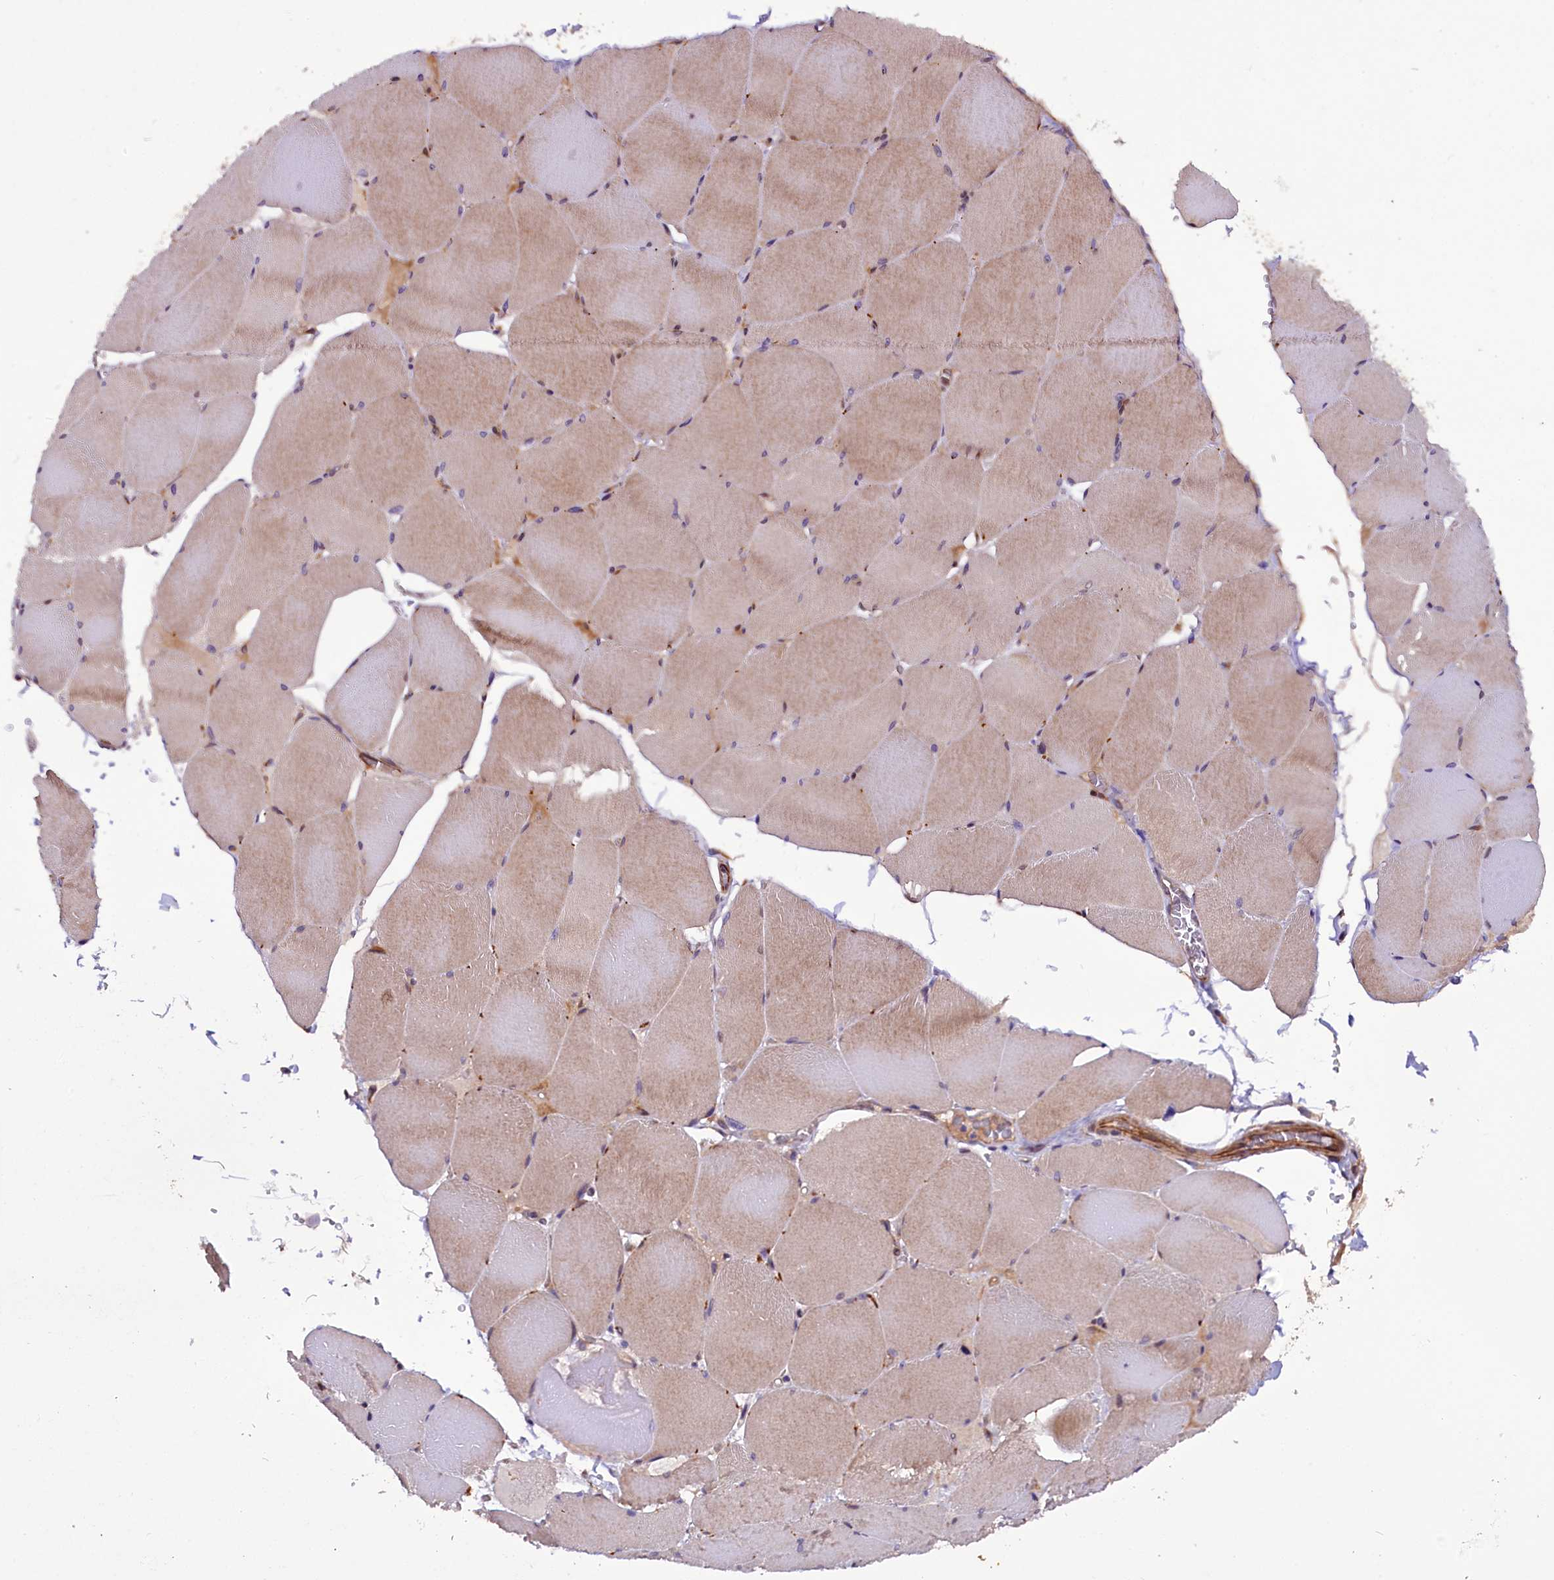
{"staining": {"intensity": "moderate", "quantity": "25%-75%", "location": "cytoplasmic/membranous"}, "tissue": "skeletal muscle", "cell_type": "Myocytes", "image_type": "normal", "snomed": [{"axis": "morphology", "description": "Normal tissue, NOS"}, {"axis": "topography", "description": "Skeletal muscle"}, {"axis": "topography", "description": "Head-Neck"}], "caption": "About 25%-75% of myocytes in normal skeletal muscle display moderate cytoplasmic/membranous protein positivity as visualized by brown immunohistochemical staining.", "gene": "RPUSD2", "patient": {"sex": "male", "age": 66}}